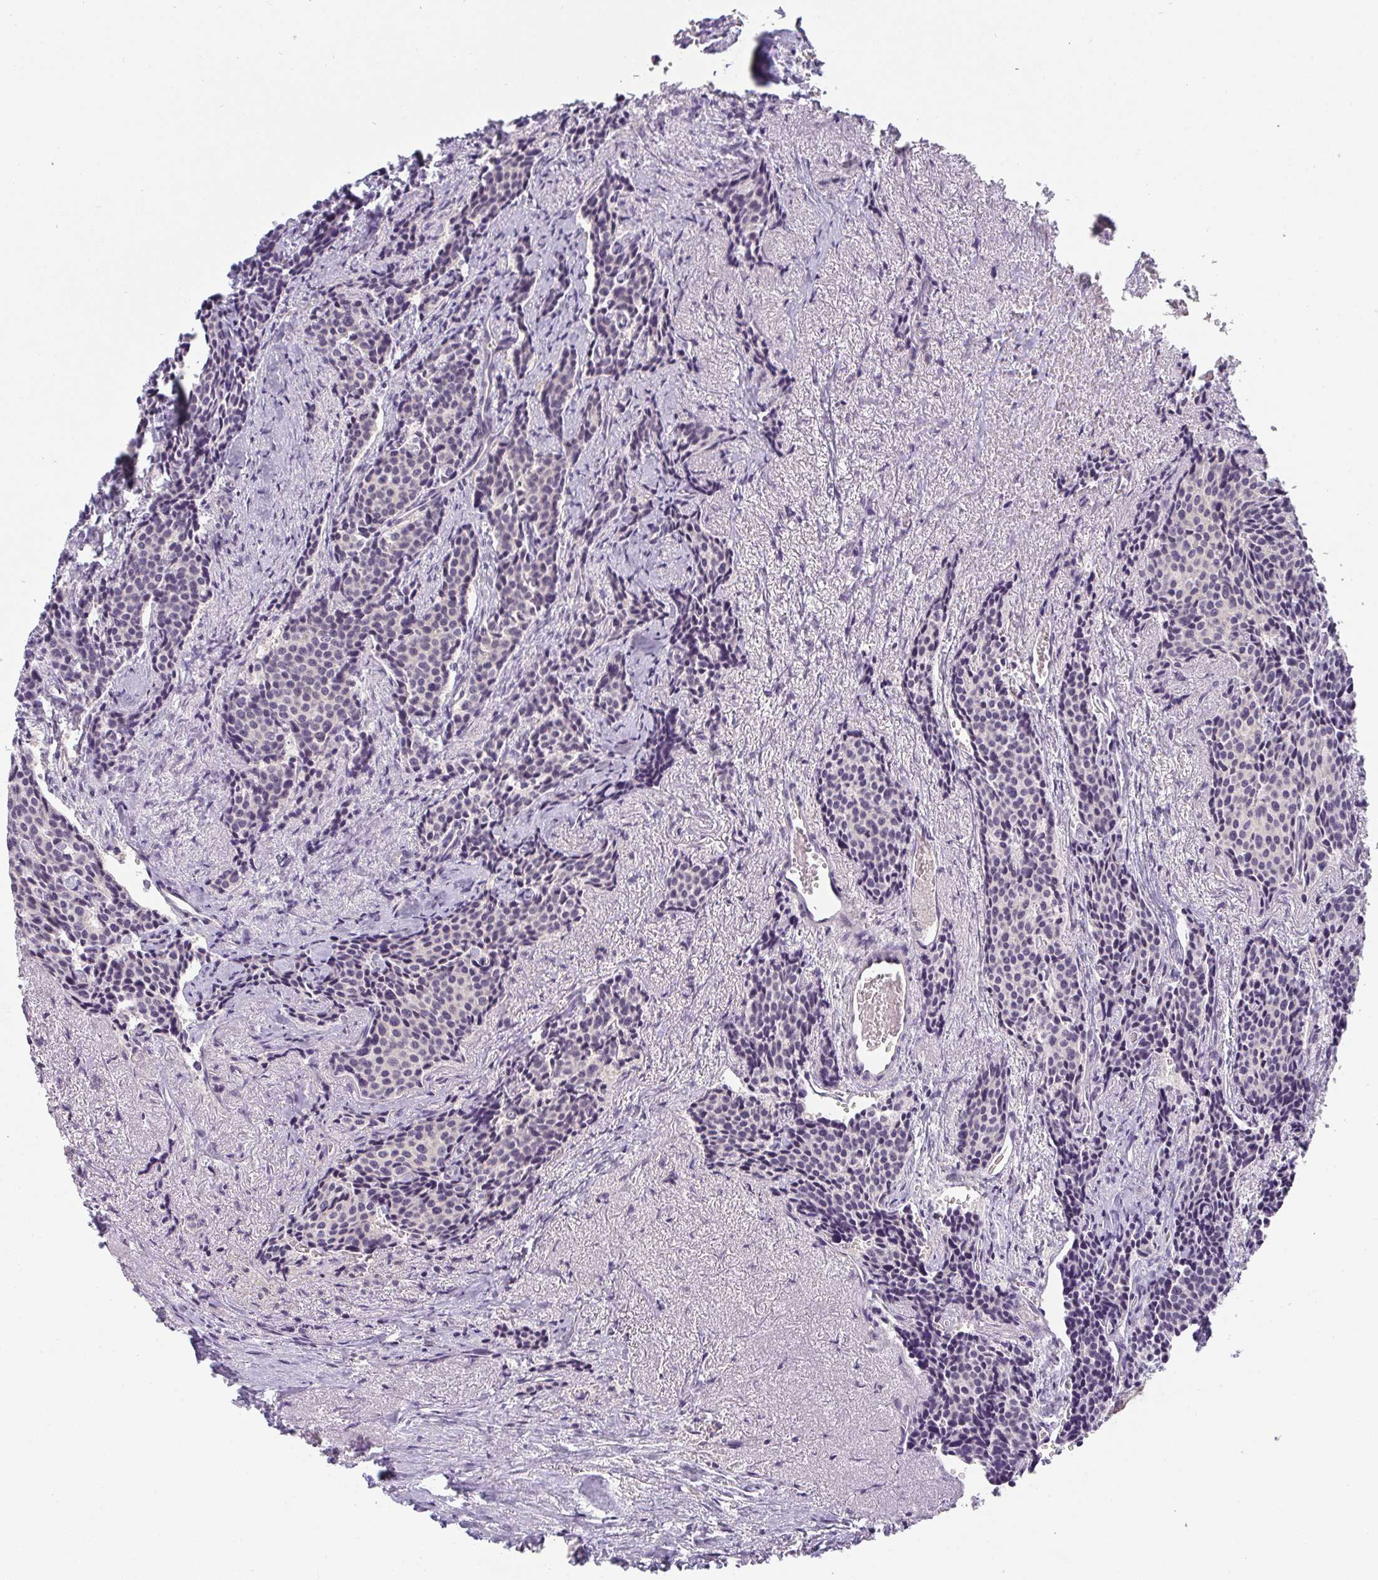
{"staining": {"intensity": "negative", "quantity": "none", "location": "none"}, "tissue": "carcinoid", "cell_type": "Tumor cells", "image_type": "cancer", "snomed": [{"axis": "morphology", "description": "Carcinoid, malignant, NOS"}, {"axis": "topography", "description": "Small intestine"}], "caption": "DAB (3,3'-diaminobenzidine) immunohistochemical staining of carcinoid displays no significant staining in tumor cells.", "gene": "GSDMB", "patient": {"sex": "male", "age": 73}}